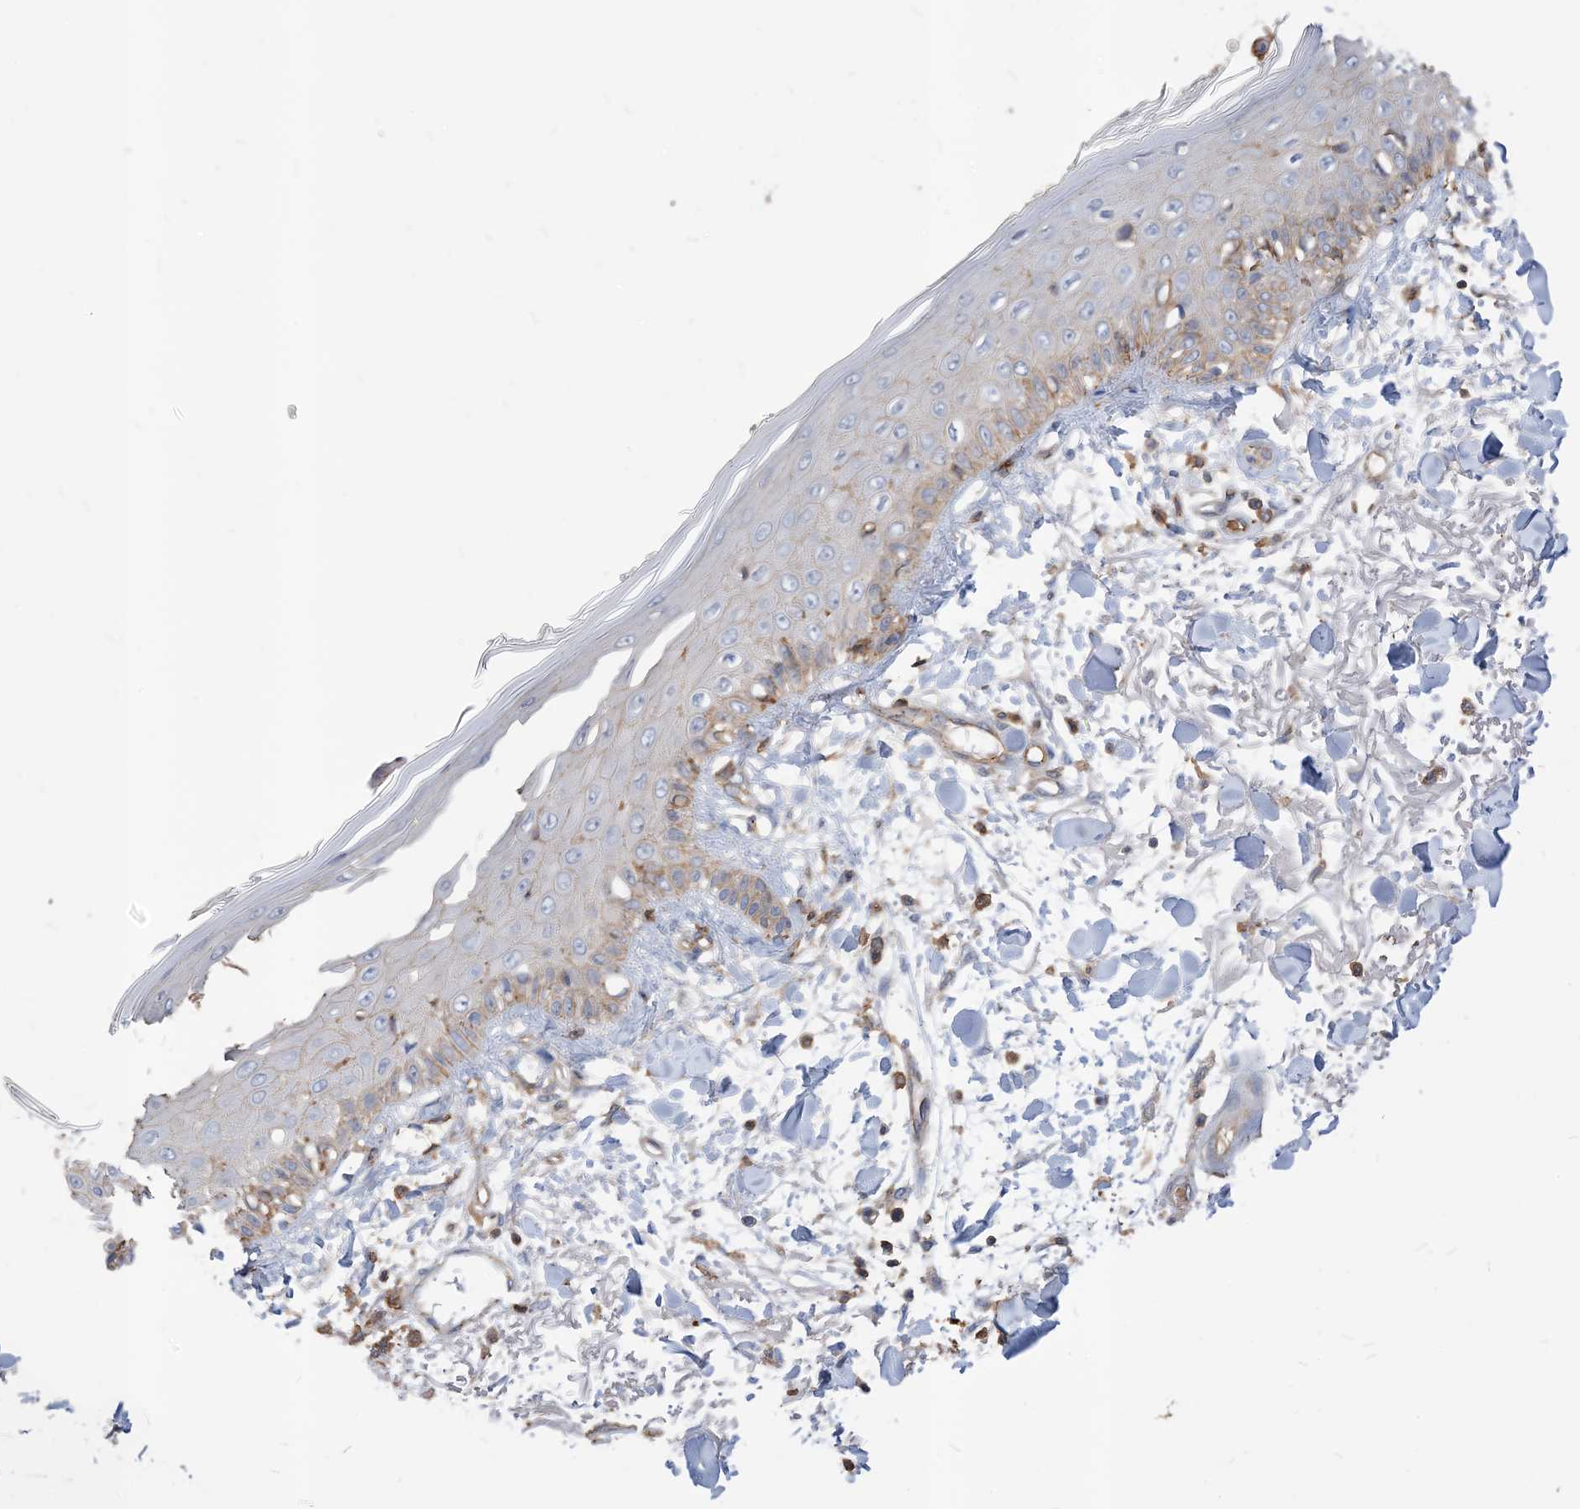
{"staining": {"intensity": "weak", "quantity": ">75%", "location": "cytoplasmic/membranous"}, "tissue": "skin", "cell_type": "Fibroblasts", "image_type": "normal", "snomed": [{"axis": "morphology", "description": "Normal tissue, NOS"}, {"axis": "morphology", "description": "Squamous cell carcinoma, NOS"}, {"axis": "topography", "description": "Skin"}, {"axis": "topography", "description": "Peripheral nerve tissue"}], "caption": "This histopathology image reveals IHC staining of unremarkable human skin, with low weak cytoplasmic/membranous positivity in approximately >75% of fibroblasts.", "gene": "PARVG", "patient": {"sex": "male", "age": 83}}